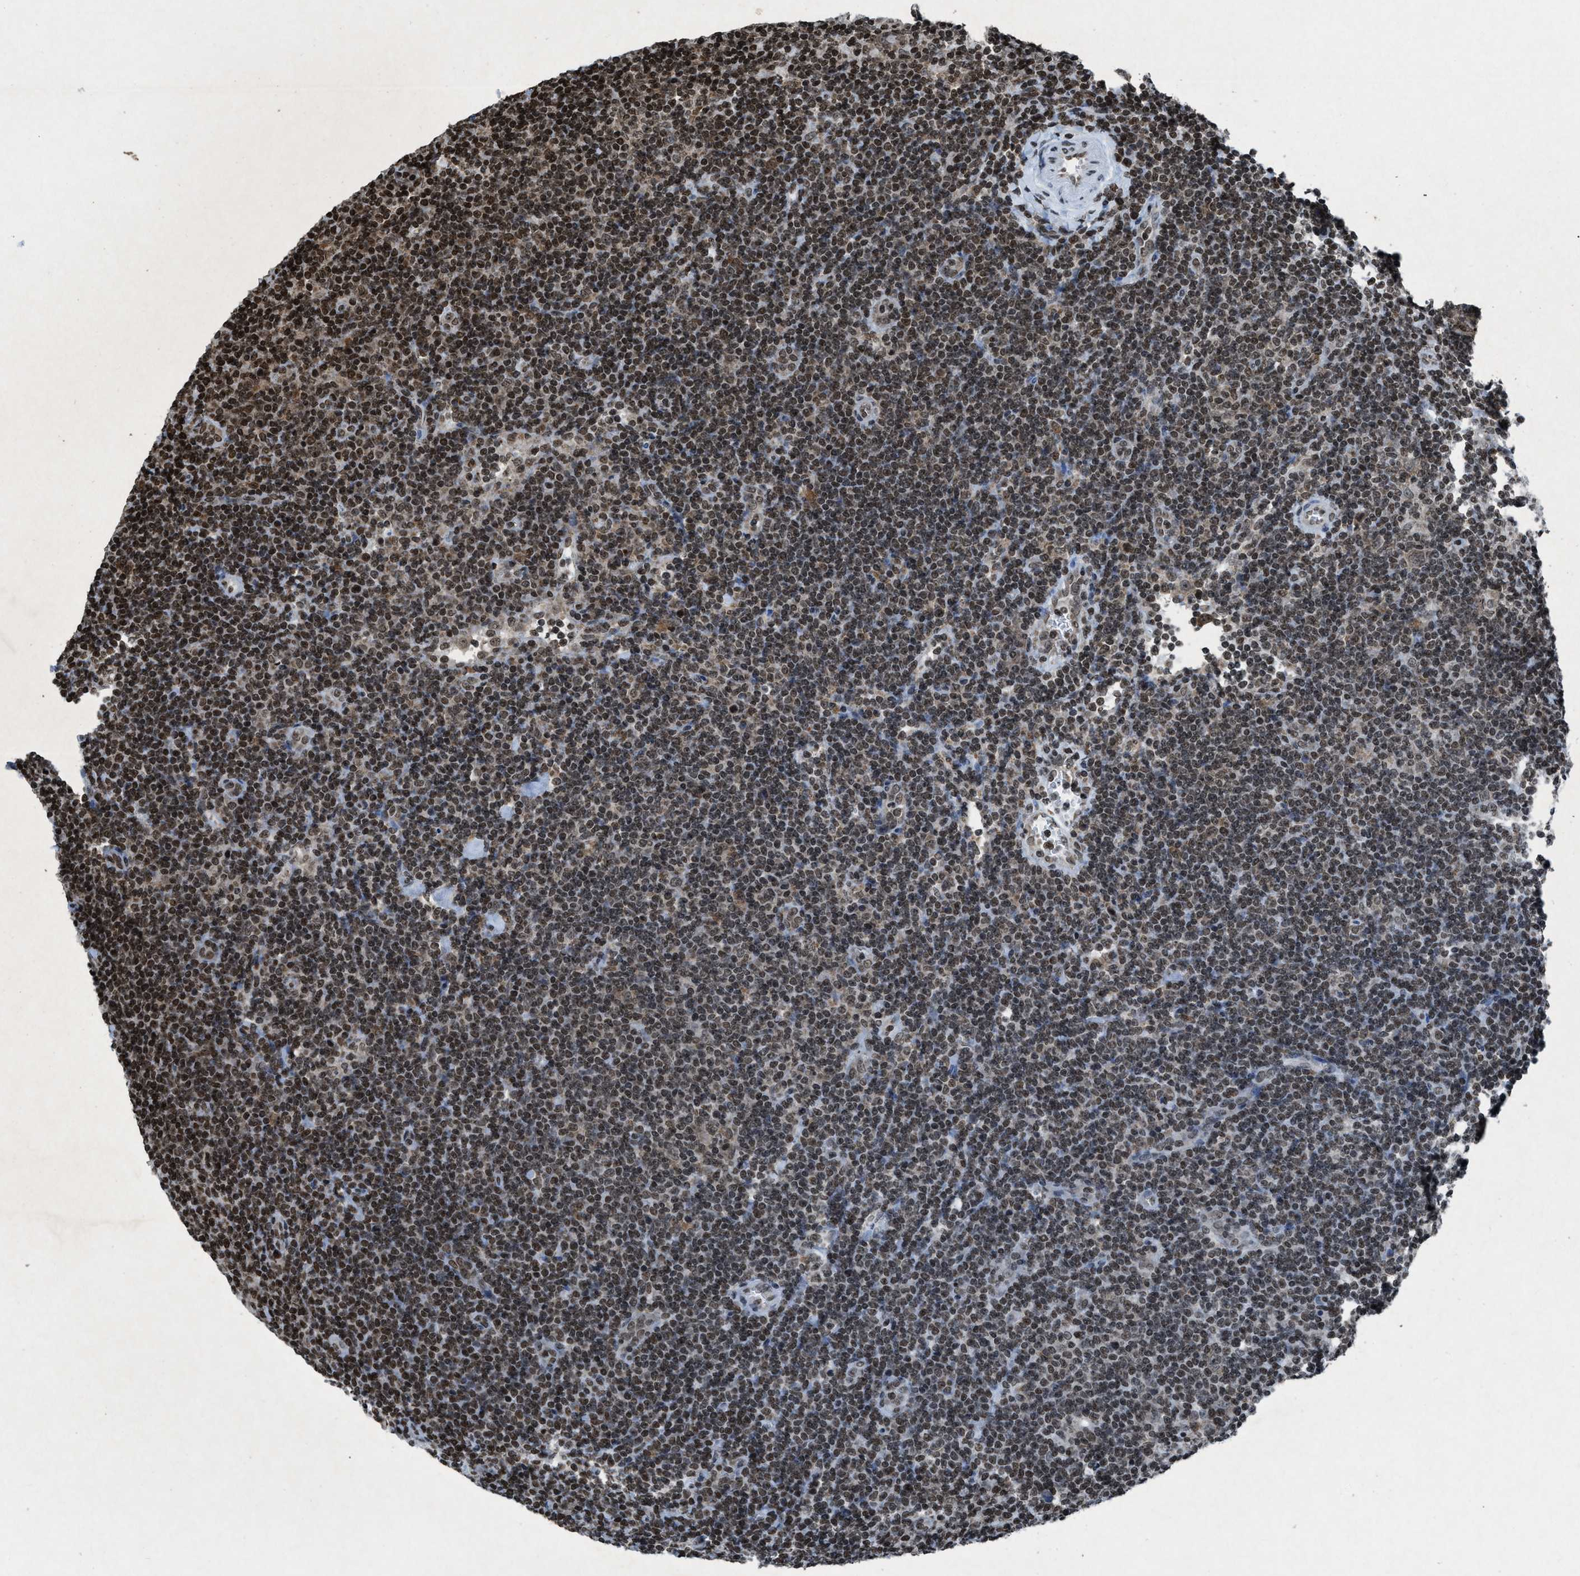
{"staining": {"intensity": "weak", "quantity": ">75%", "location": "nuclear"}, "tissue": "lymphoma", "cell_type": "Tumor cells", "image_type": "cancer", "snomed": [{"axis": "morphology", "description": "Hodgkin's disease, NOS"}, {"axis": "topography", "description": "Lymph node"}], "caption": "Hodgkin's disease stained with a protein marker reveals weak staining in tumor cells.", "gene": "NXF1", "patient": {"sex": "female", "age": 57}}